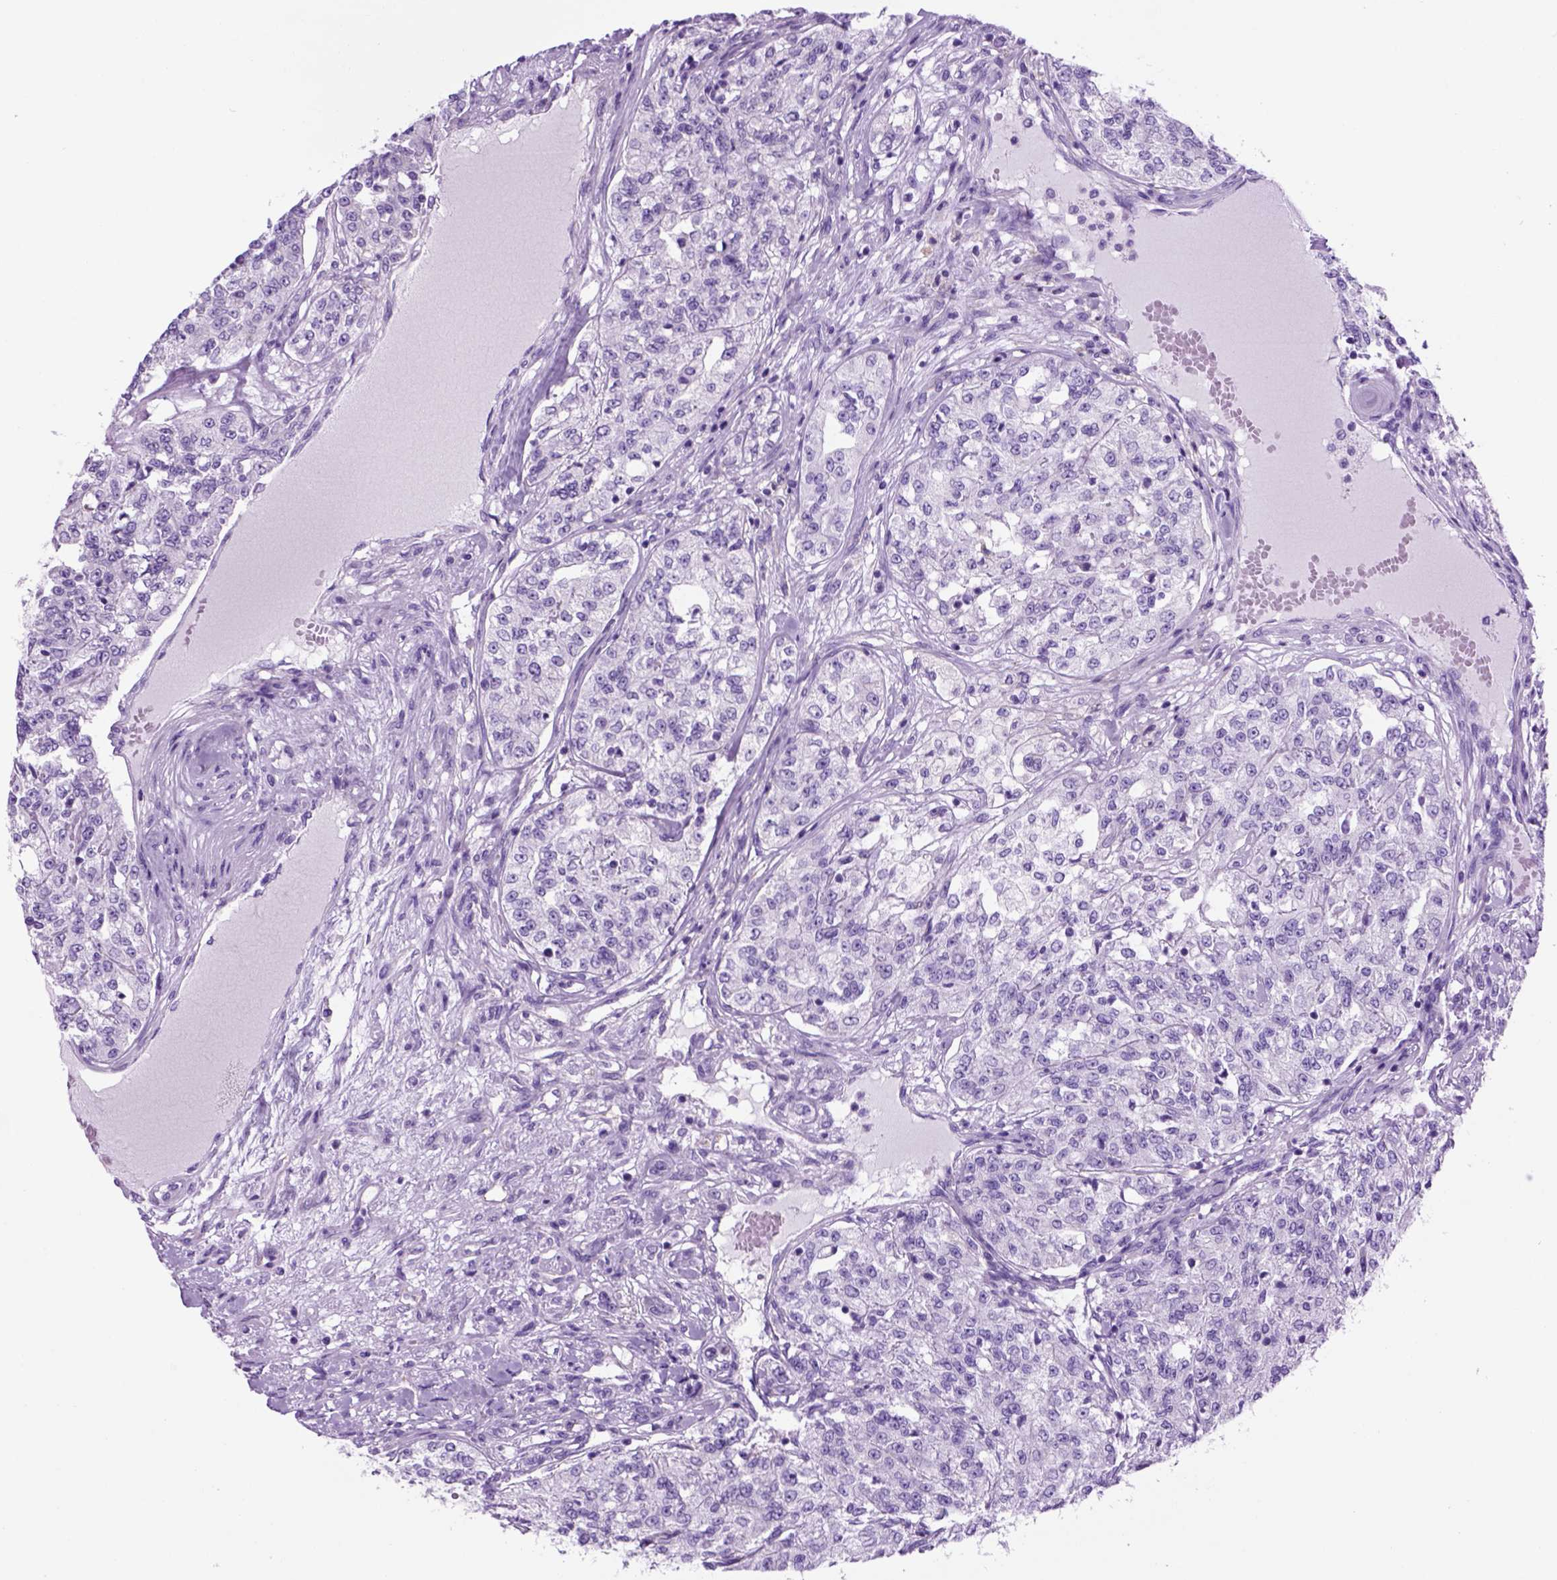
{"staining": {"intensity": "negative", "quantity": "none", "location": "none"}, "tissue": "renal cancer", "cell_type": "Tumor cells", "image_type": "cancer", "snomed": [{"axis": "morphology", "description": "Adenocarcinoma, NOS"}, {"axis": "topography", "description": "Kidney"}], "caption": "This is a micrograph of immunohistochemistry (IHC) staining of renal cancer (adenocarcinoma), which shows no staining in tumor cells. Brightfield microscopy of IHC stained with DAB (3,3'-diaminobenzidine) (brown) and hematoxylin (blue), captured at high magnification.", "gene": "HHIPL2", "patient": {"sex": "female", "age": 63}}